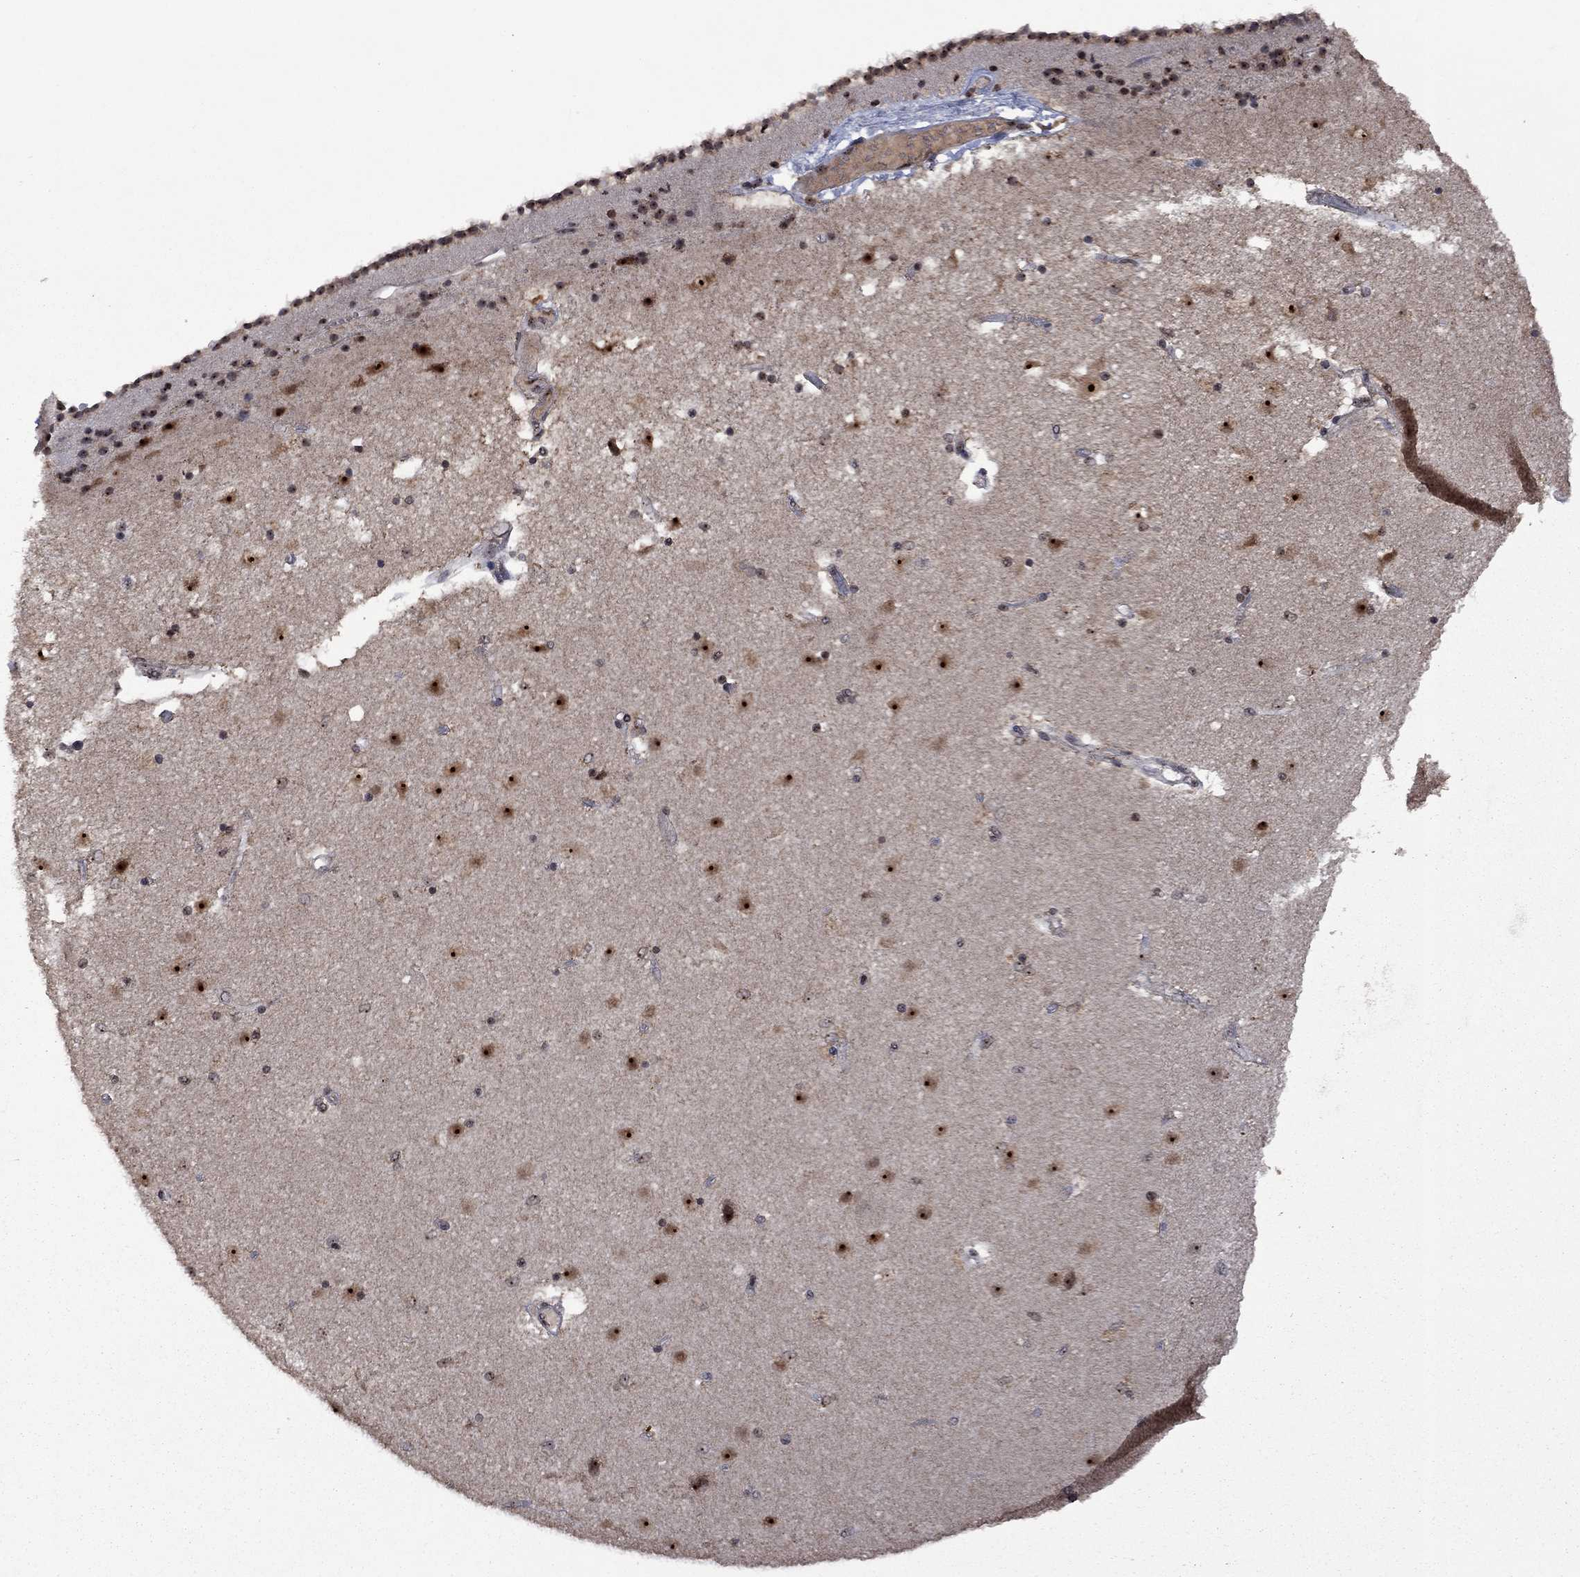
{"staining": {"intensity": "moderate", "quantity": "<25%", "location": "nuclear"}, "tissue": "caudate", "cell_type": "Glial cells", "image_type": "normal", "snomed": [{"axis": "morphology", "description": "Normal tissue, NOS"}, {"axis": "topography", "description": "Lateral ventricle wall"}], "caption": "Caudate stained for a protein demonstrates moderate nuclear positivity in glial cells.", "gene": "FBLL1", "patient": {"sex": "female", "age": 71}}